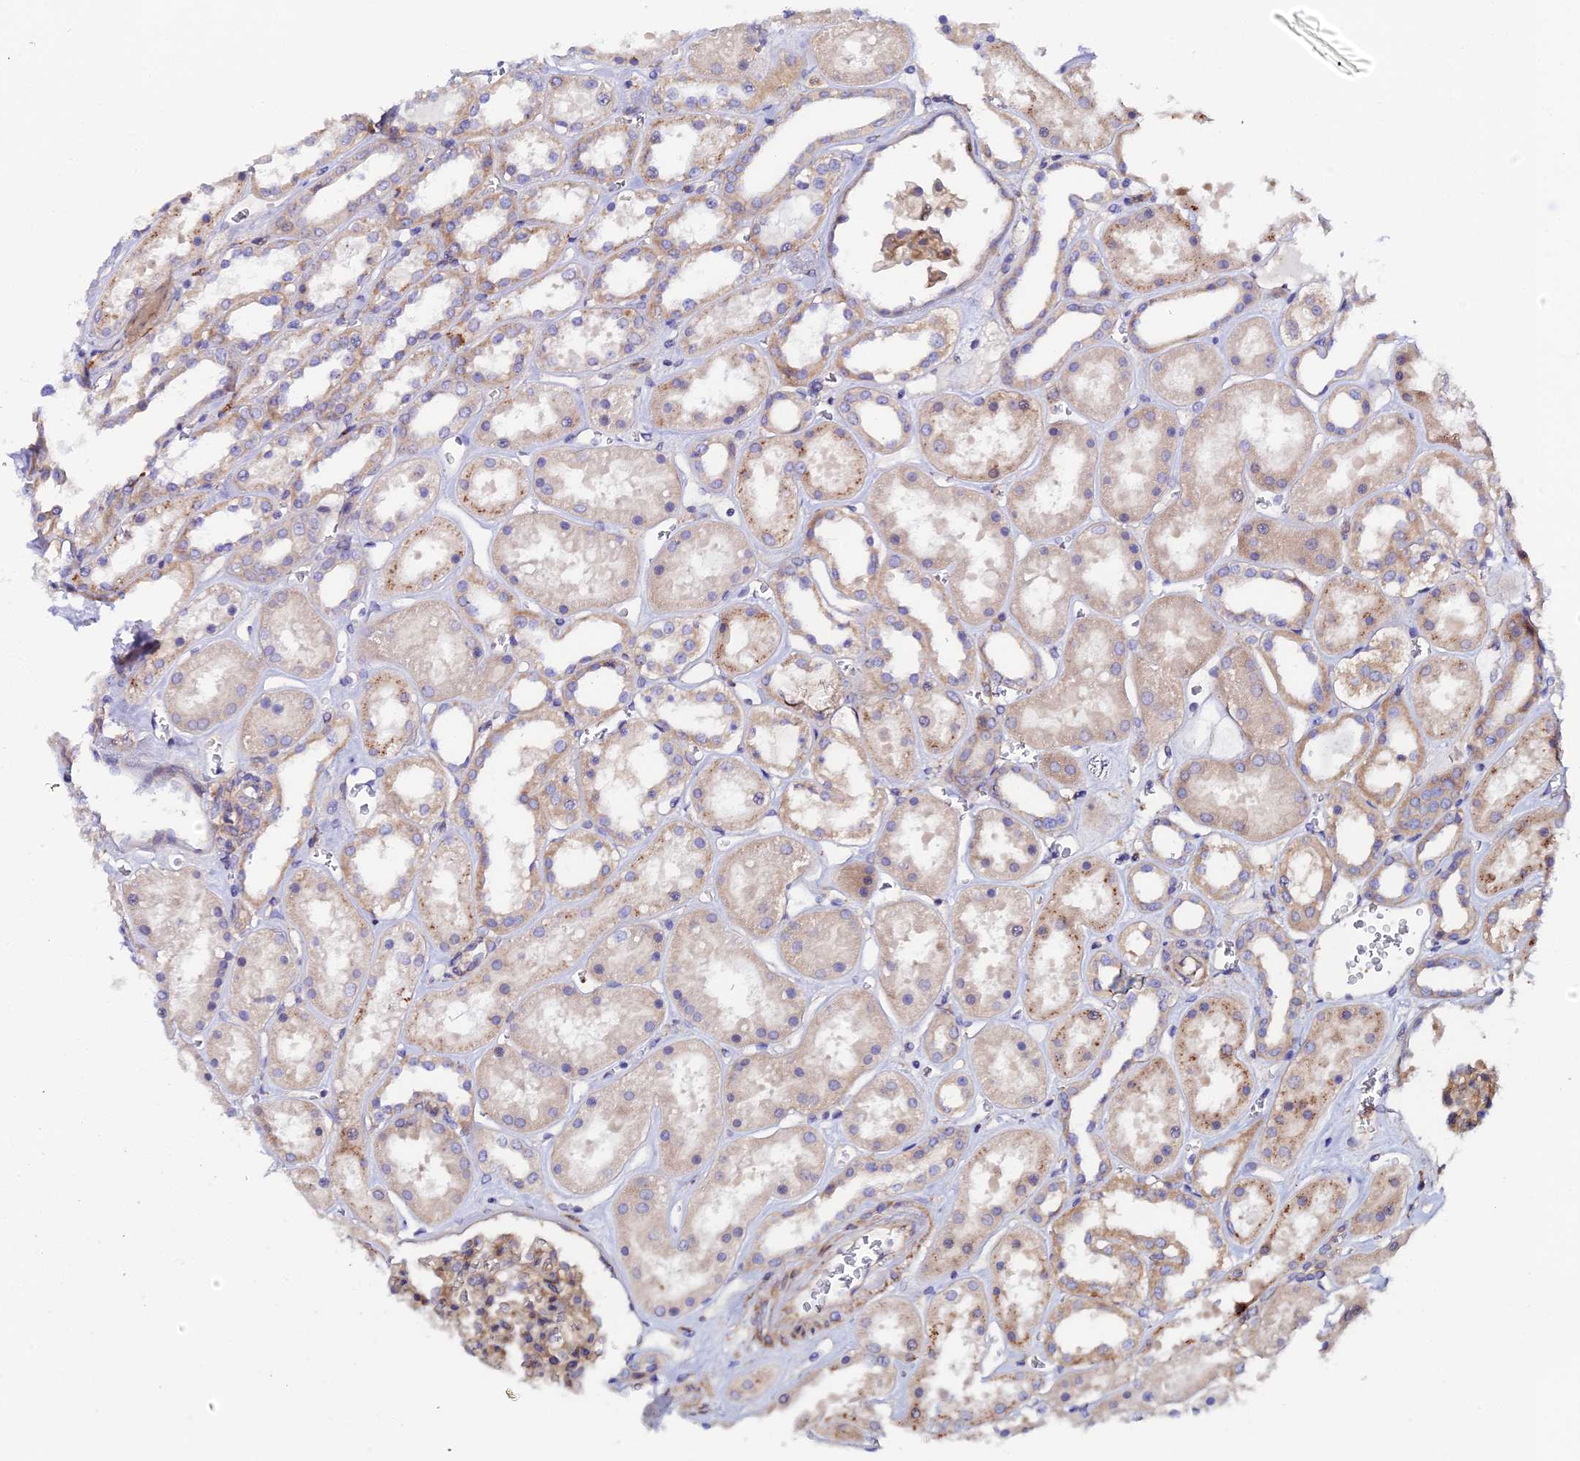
{"staining": {"intensity": "moderate", "quantity": "25%-75%", "location": "cytoplasmic/membranous"}, "tissue": "kidney", "cell_type": "Cells in glomeruli", "image_type": "normal", "snomed": [{"axis": "morphology", "description": "Normal tissue, NOS"}, {"axis": "topography", "description": "Kidney"}], "caption": "A brown stain shows moderate cytoplasmic/membranous expression of a protein in cells in glomeruli of normal kidney. The staining is performed using DAB brown chromogen to label protein expression. The nuclei are counter-stained blue using hematoxylin.", "gene": "GNG5B", "patient": {"sex": "female", "age": 41}}